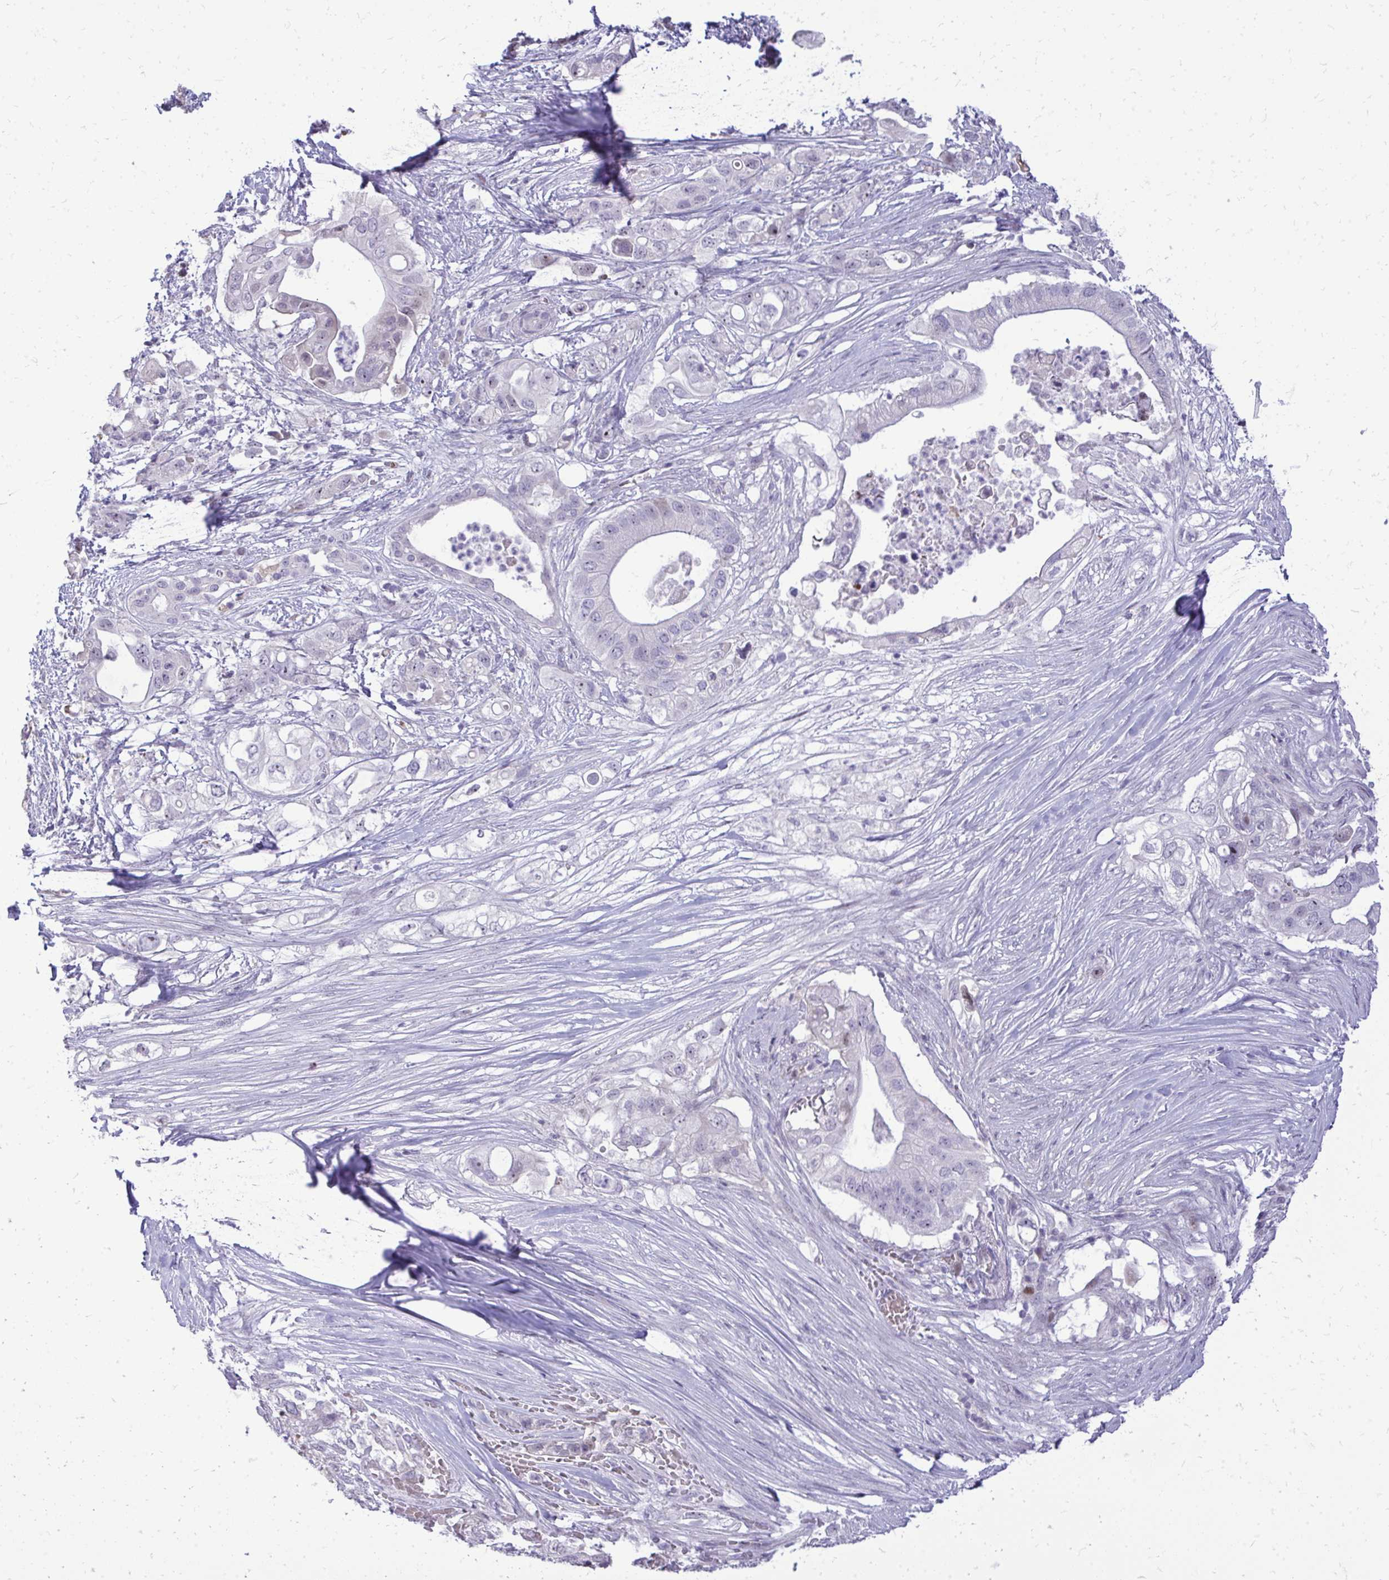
{"staining": {"intensity": "negative", "quantity": "none", "location": "none"}, "tissue": "pancreatic cancer", "cell_type": "Tumor cells", "image_type": "cancer", "snomed": [{"axis": "morphology", "description": "Adenocarcinoma, NOS"}, {"axis": "topography", "description": "Pancreas"}], "caption": "Histopathology image shows no protein positivity in tumor cells of pancreatic cancer tissue. Nuclei are stained in blue.", "gene": "DLX4", "patient": {"sex": "female", "age": 72}}